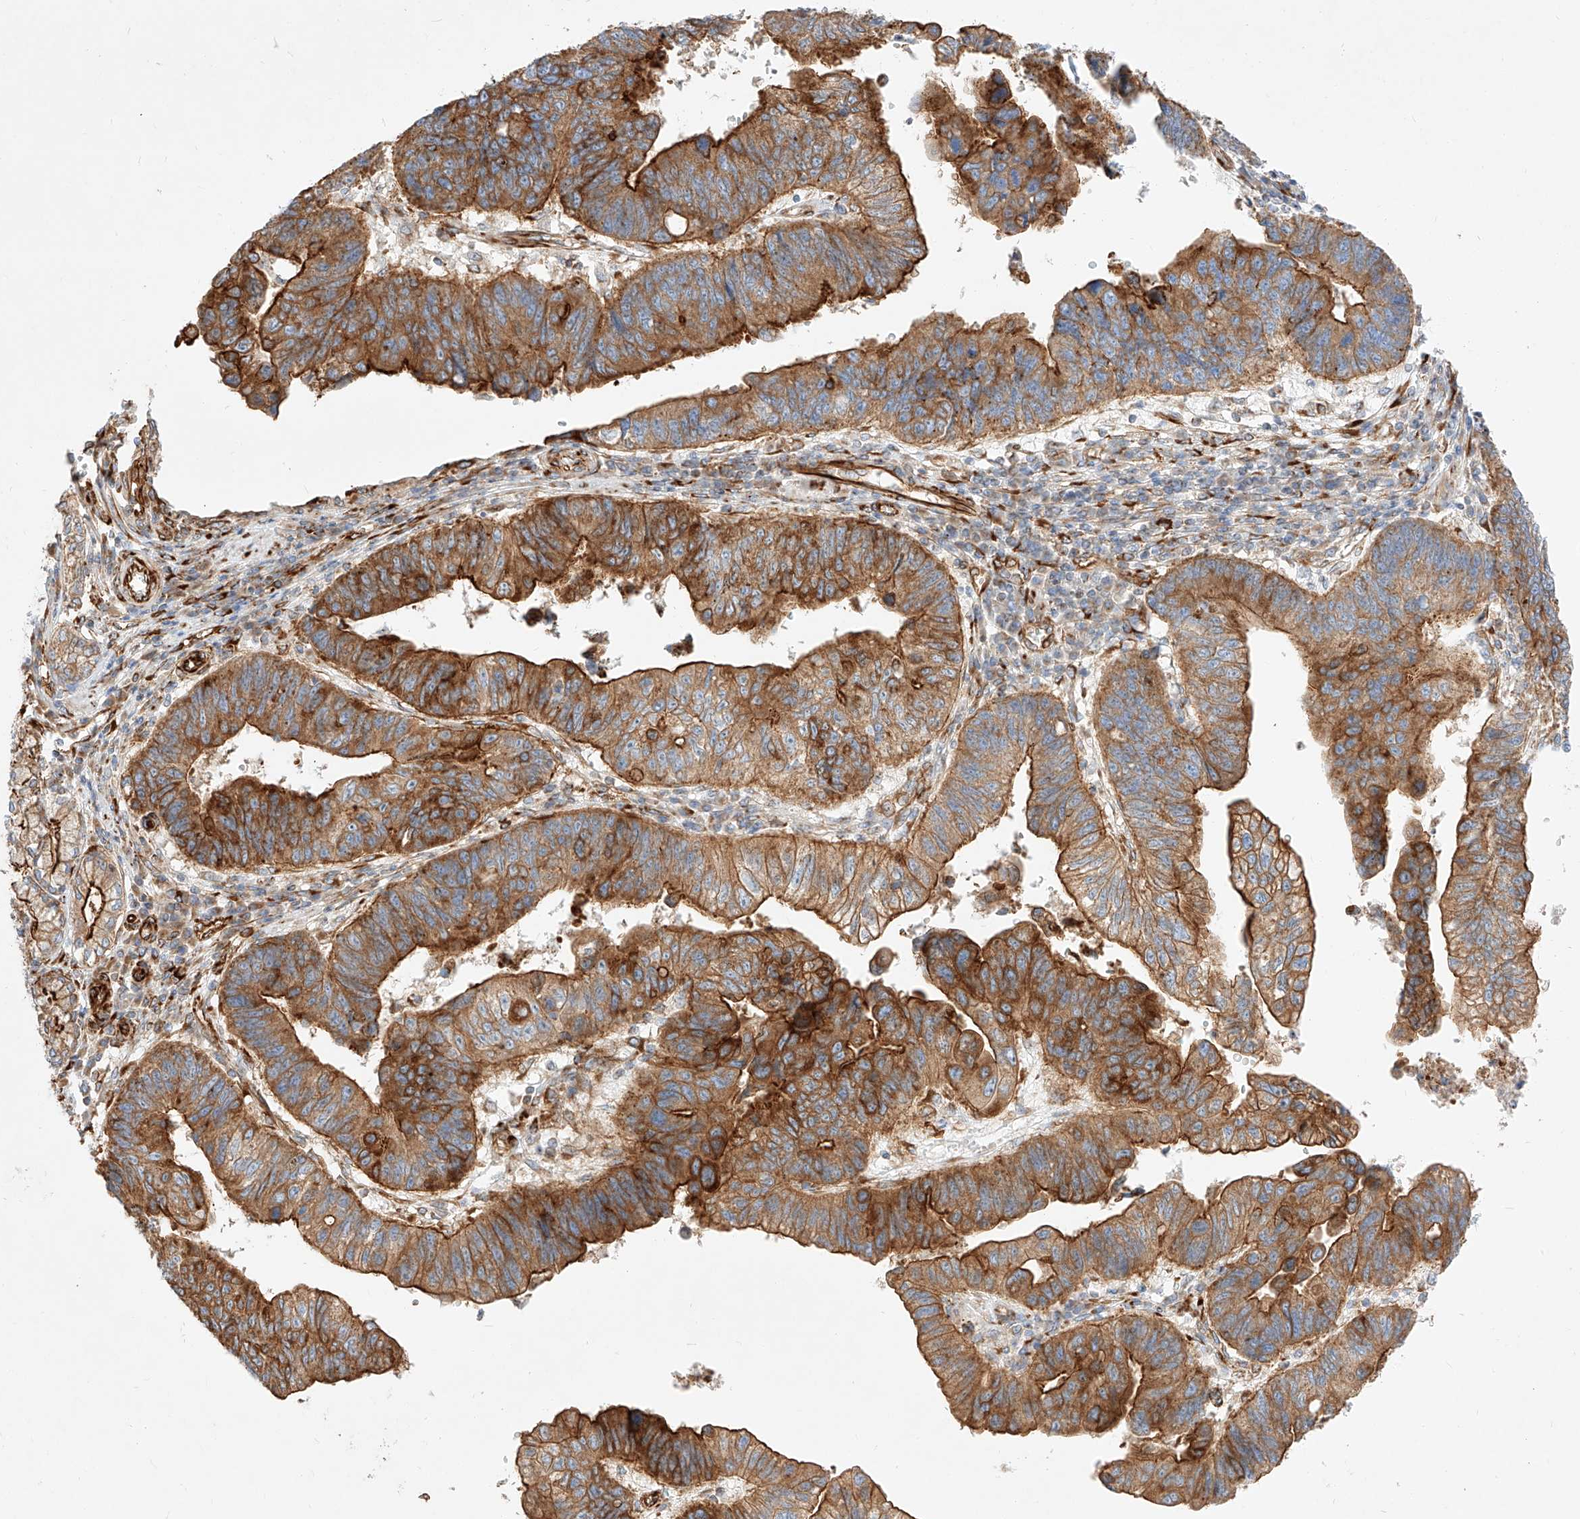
{"staining": {"intensity": "strong", "quantity": ">75%", "location": "cytoplasmic/membranous"}, "tissue": "stomach cancer", "cell_type": "Tumor cells", "image_type": "cancer", "snomed": [{"axis": "morphology", "description": "Adenocarcinoma, NOS"}, {"axis": "topography", "description": "Stomach"}], "caption": "This histopathology image reveals immunohistochemistry (IHC) staining of human adenocarcinoma (stomach), with high strong cytoplasmic/membranous positivity in about >75% of tumor cells.", "gene": "CSGALNACT2", "patient": {"sex": "male", "age": 59}}